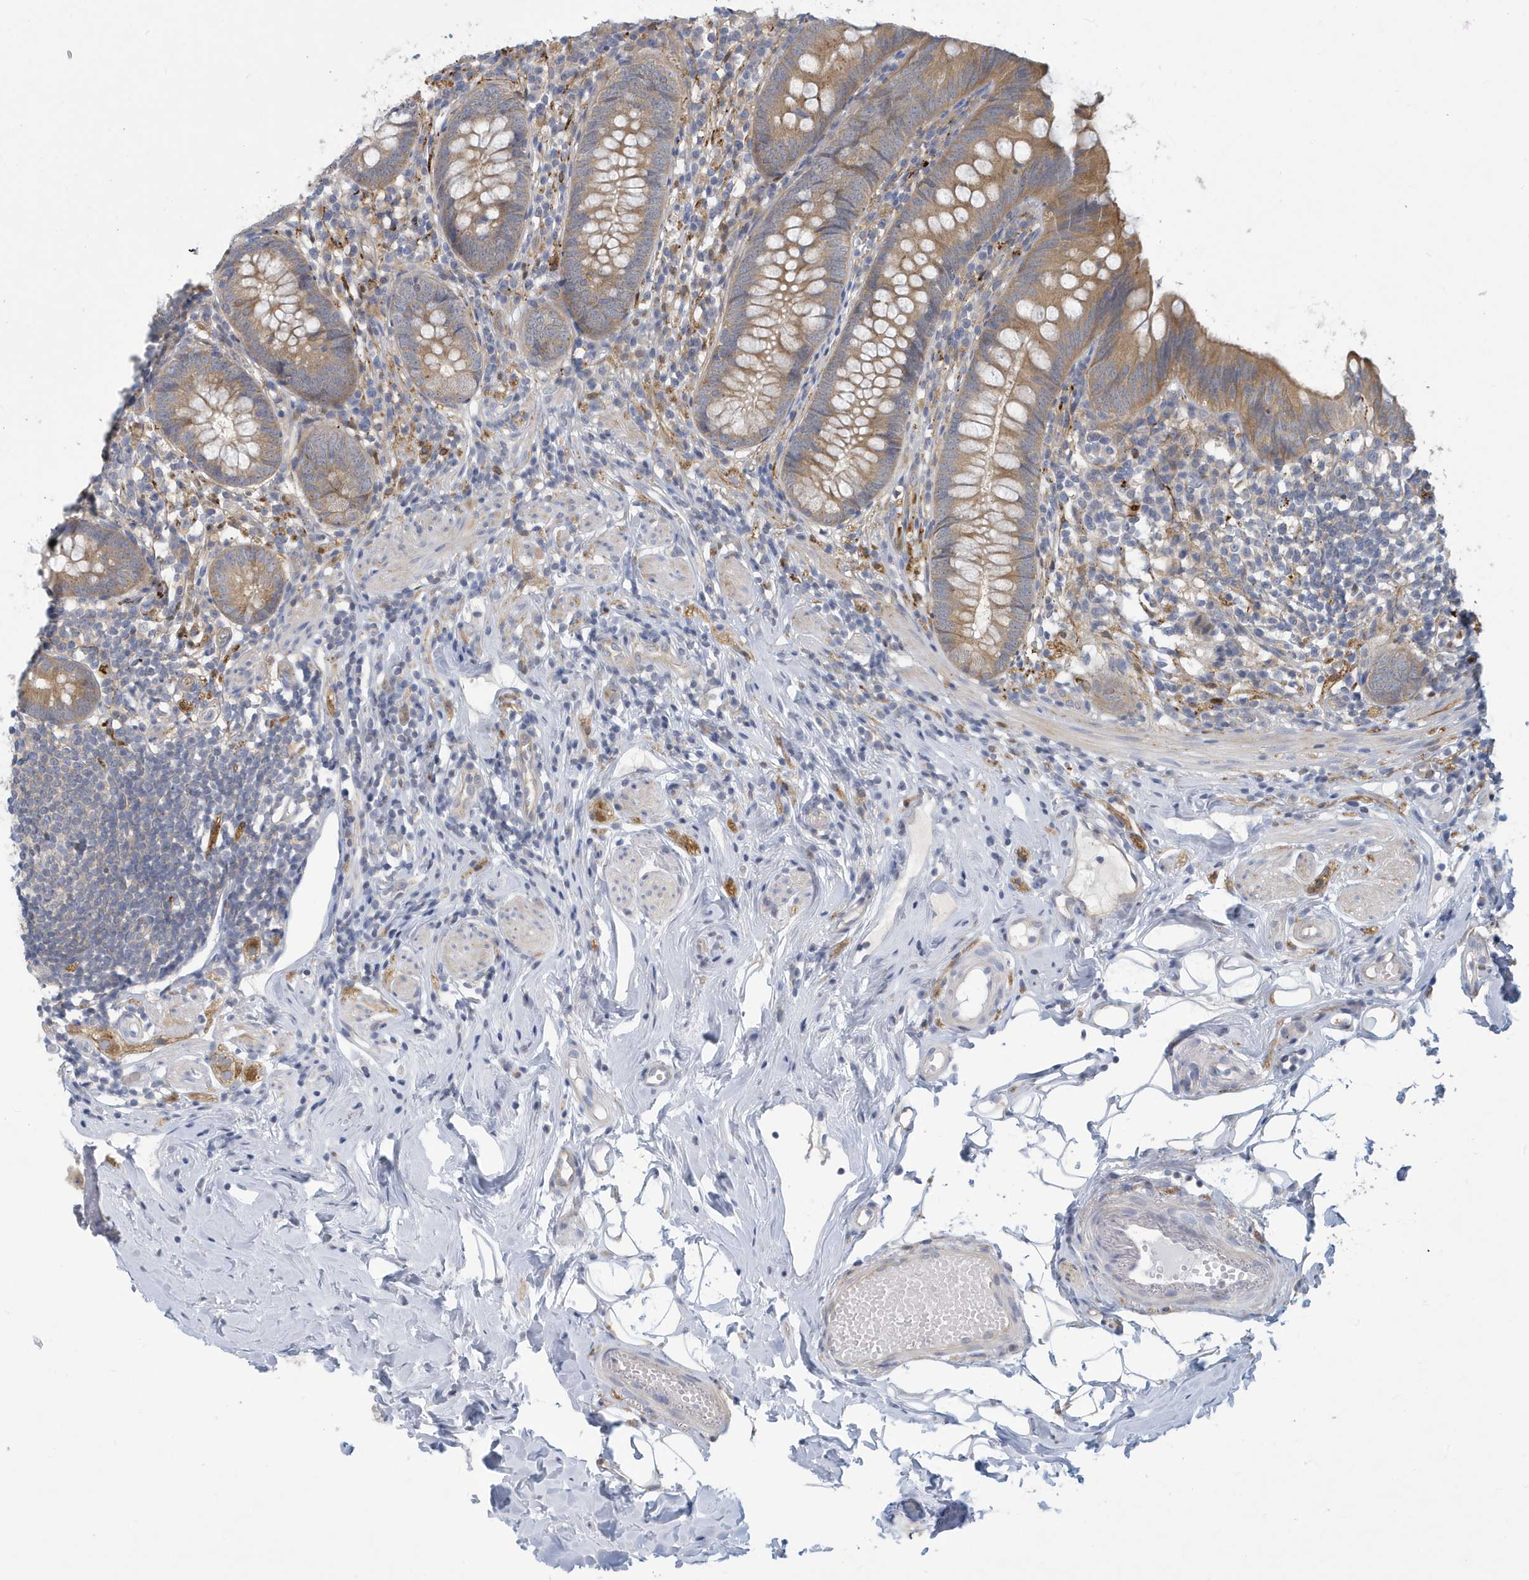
{"staining": {"intensity": "moderate", "quantity": ">75%", "location": "cytoplasmic/membranous"}, "tissue": "appendix", "cell_type": "Glandular cells", "image_type": "normal", "snomed": [{"axis": "morphology", "description": "Normal tissue, NOS"}, {"axis": "topography", "description": "Appendix"}], "caption": "DAB (3,3'-diaminobenzidine) immunohistochemical staining of unremarkable human appendix demonstrates moderate cytoplasmic/membranous protein expression in about >75% of glandular cells. The protein of interest is stained brown, and the nuclei are stained in blue (DAB IHC with brightfield microscopy, high magnification).", "gene": "VTA1", "patient": {"sex": "female", "age": 62}}